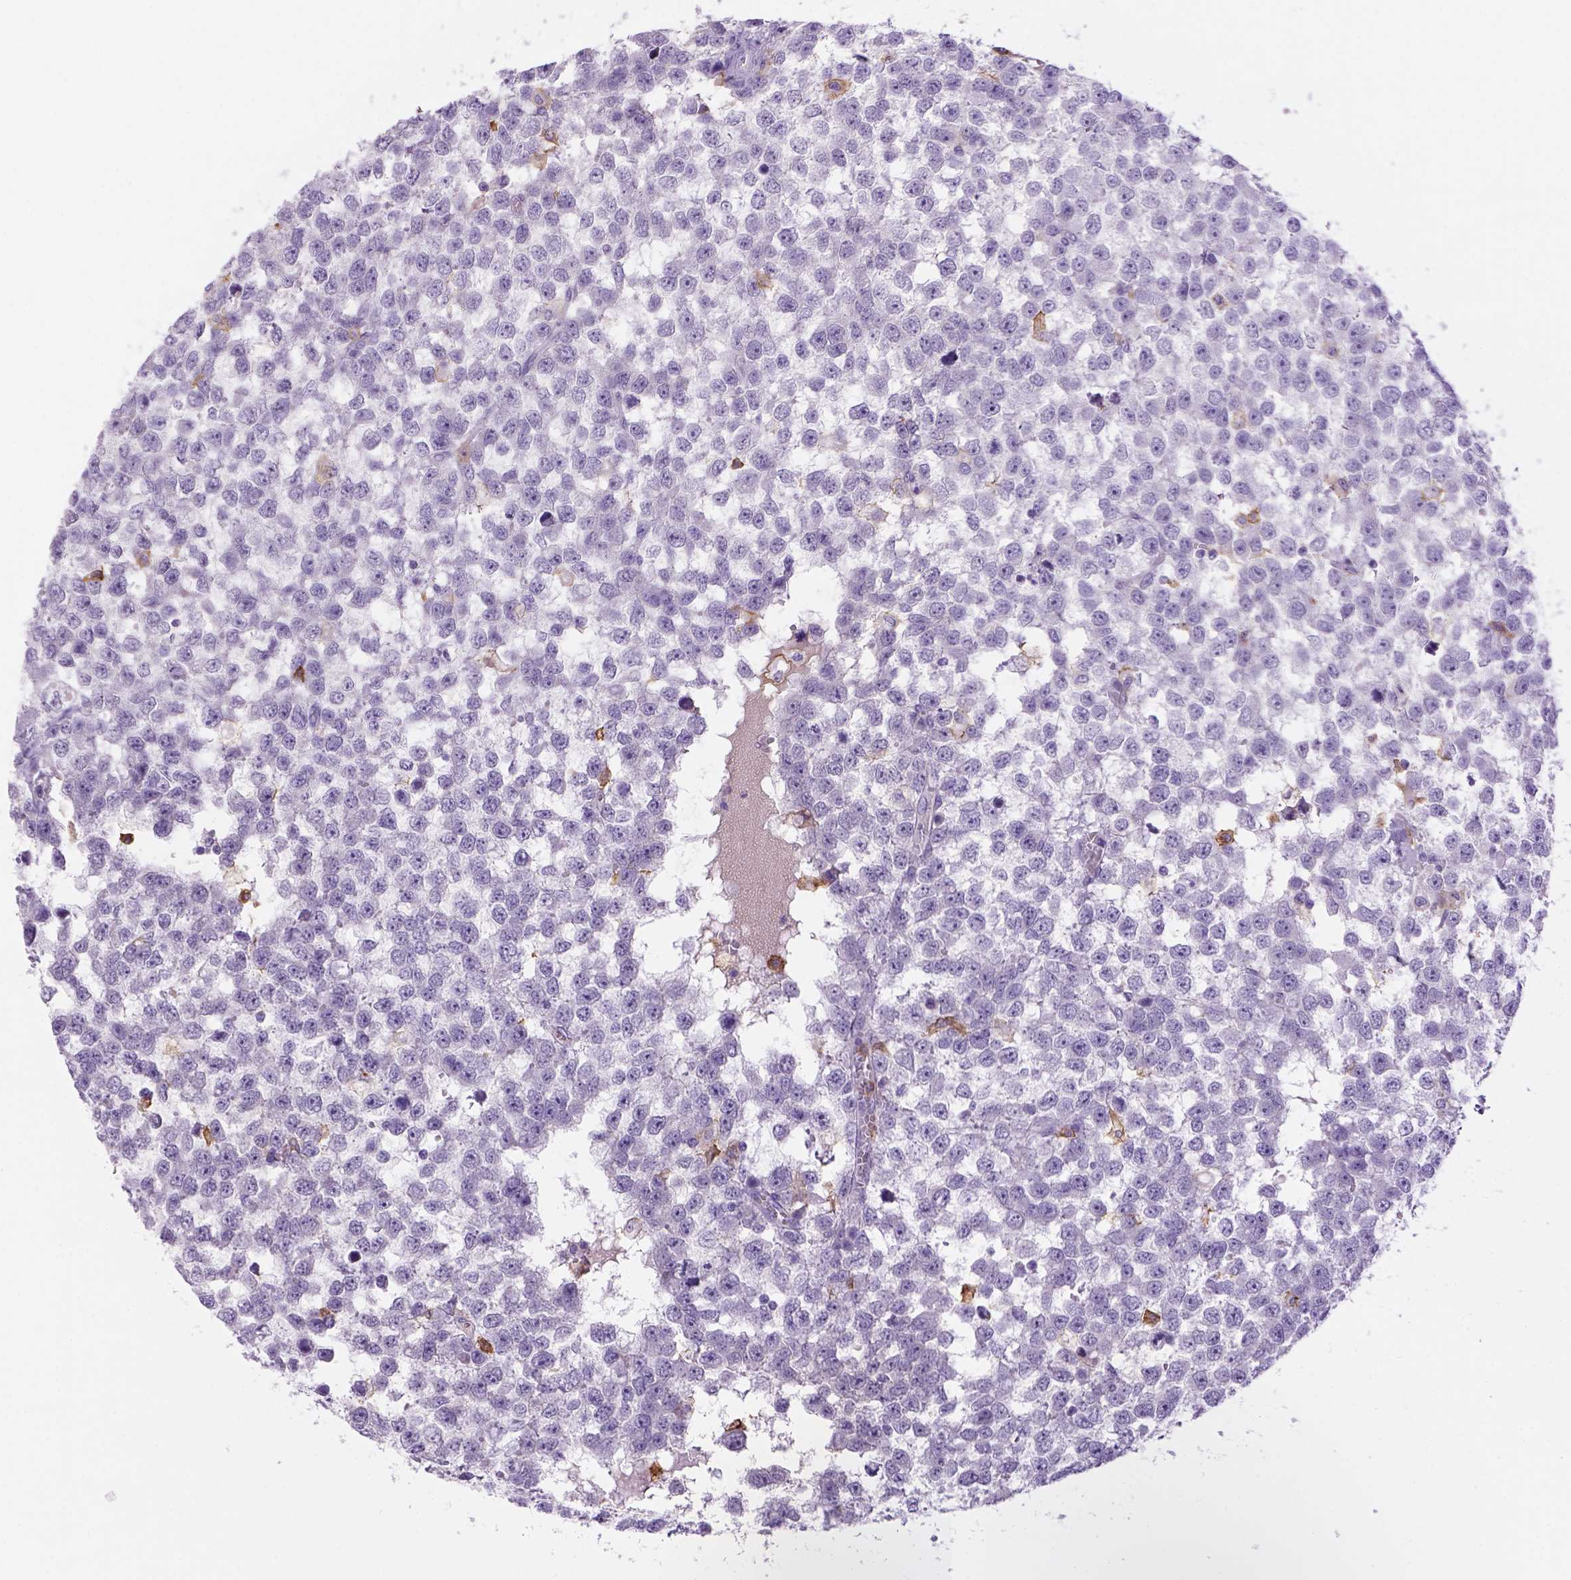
{"staining": {"intensity": "negative", "quantity": "none", "location": "none"}, "tissue": "testis cancer", "cell_type": "Tumor cells", "image_type": "cancer", "snomed": [{"axis": "morphology", "description": "Normal tissue, NOS"}, {"axis": "morphology", "description": "Seminoma, NOS"}, {"axis": "topography", "description": "Testis"}, {"axis": "topography", "description": "Epididymis"}], "caption": "This image is of testis cancer stained with immunohistochemistry (IHC) to label a protein in brown with the nuclei are counter-stained blue. There is no positivity in tumor cells. (DAB (3,3'-diaminobenzidine) immunohistochemistry (IHC) visualized using brightfield microscopy, high magnification).", "gene": "CD14", "patient": {"sex": "male", "age": 34}}